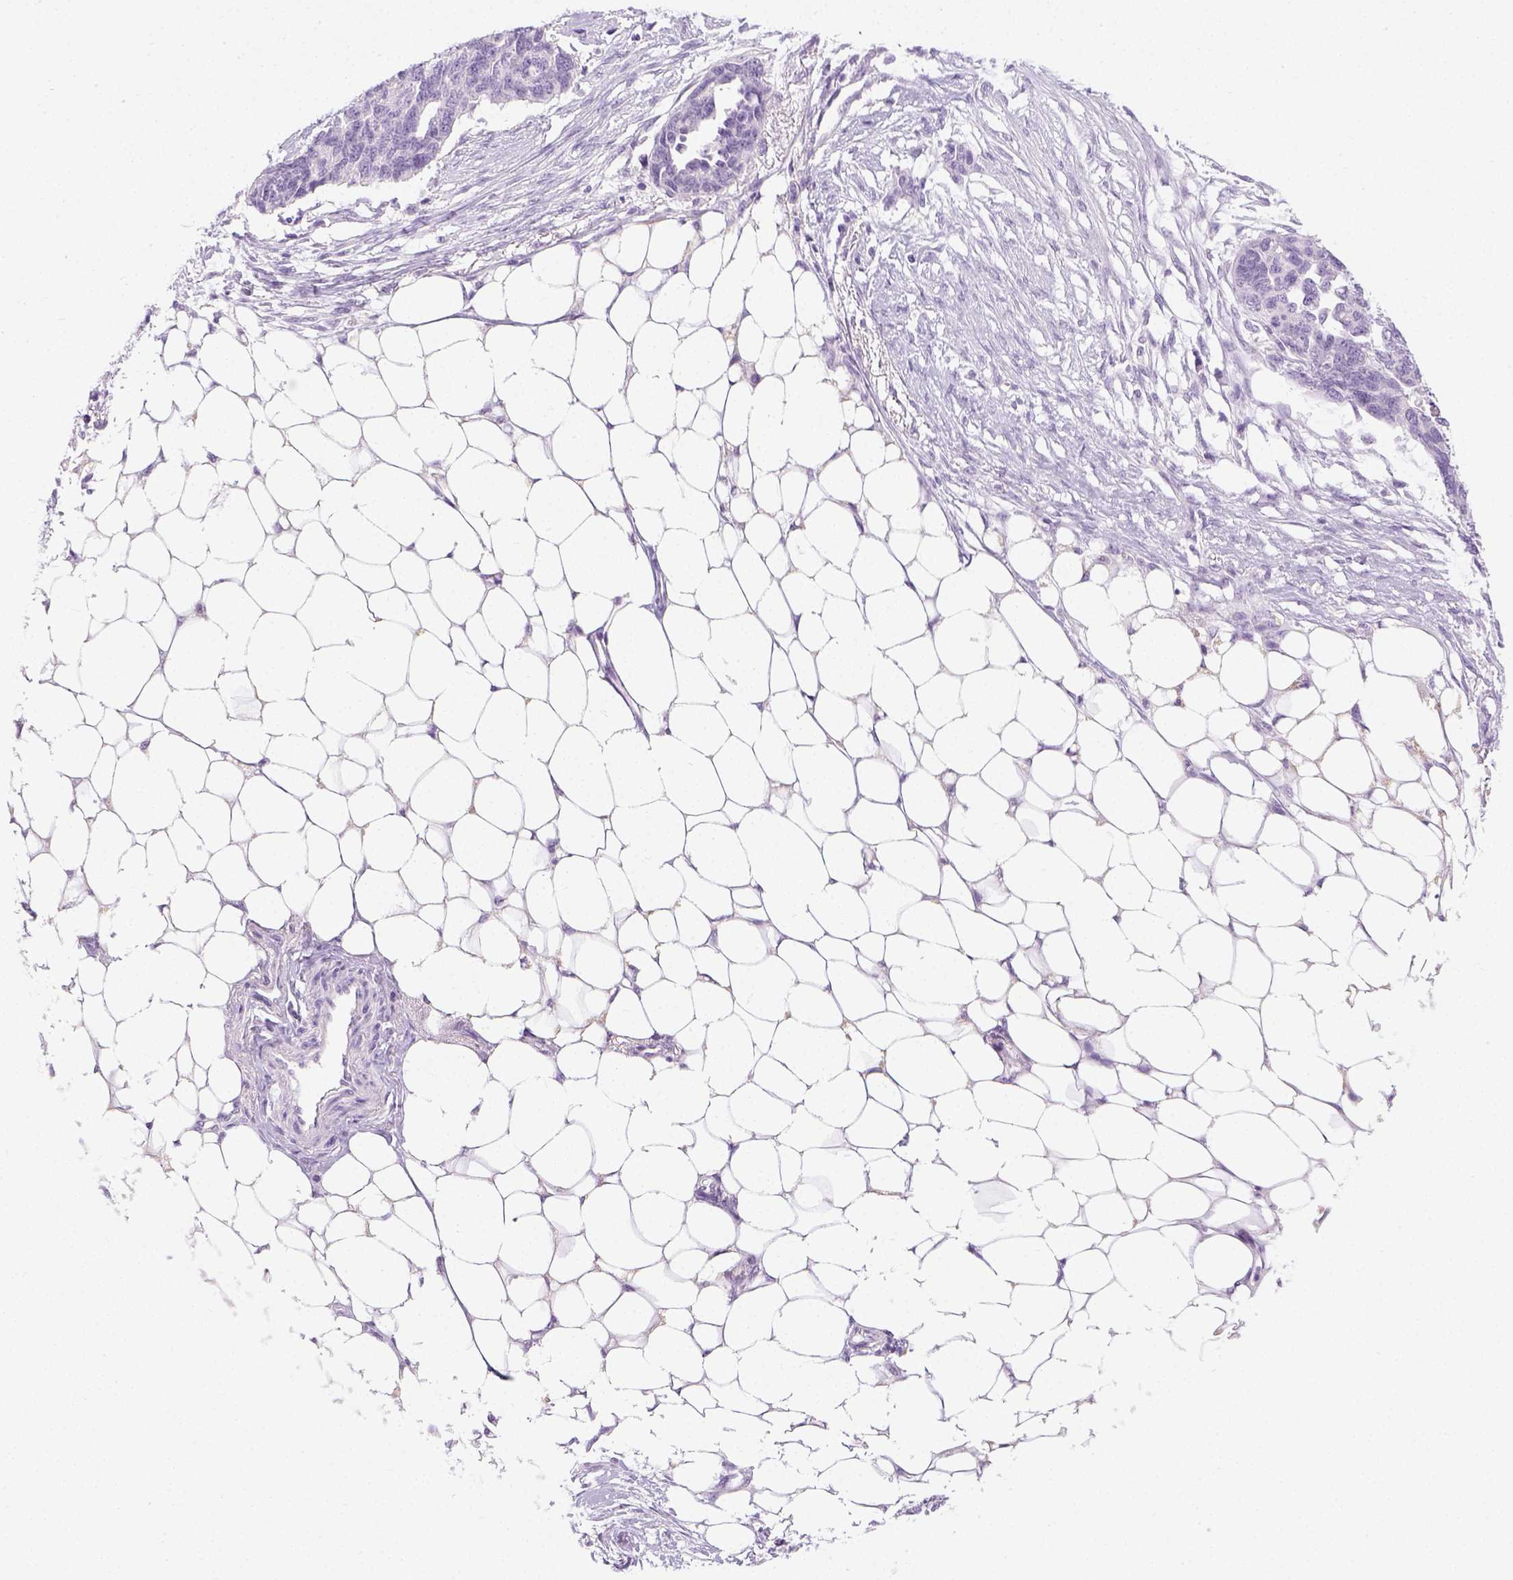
{"staining": {"intensity": "negative", "quantity": "none", "location": "none"}, "tissue": "ovarian cancer", "cell_type": "Tumor cells", "image_type": "cancer", "snomed": [{"axis": "morphology", "description": "Cystadenocarcinoma, serous, NOS"}, {"axis": "topography", "description": "Ovary"}], "caption": "IHC photomicrograph of neoplastic tissue: serous cystadenocarcinoma (ovarian) stained with DAB demonstrates no significant protein positivity in tumor cells.", "gene": "LGSN", "patient": {"sex": "female", "age": 69}}